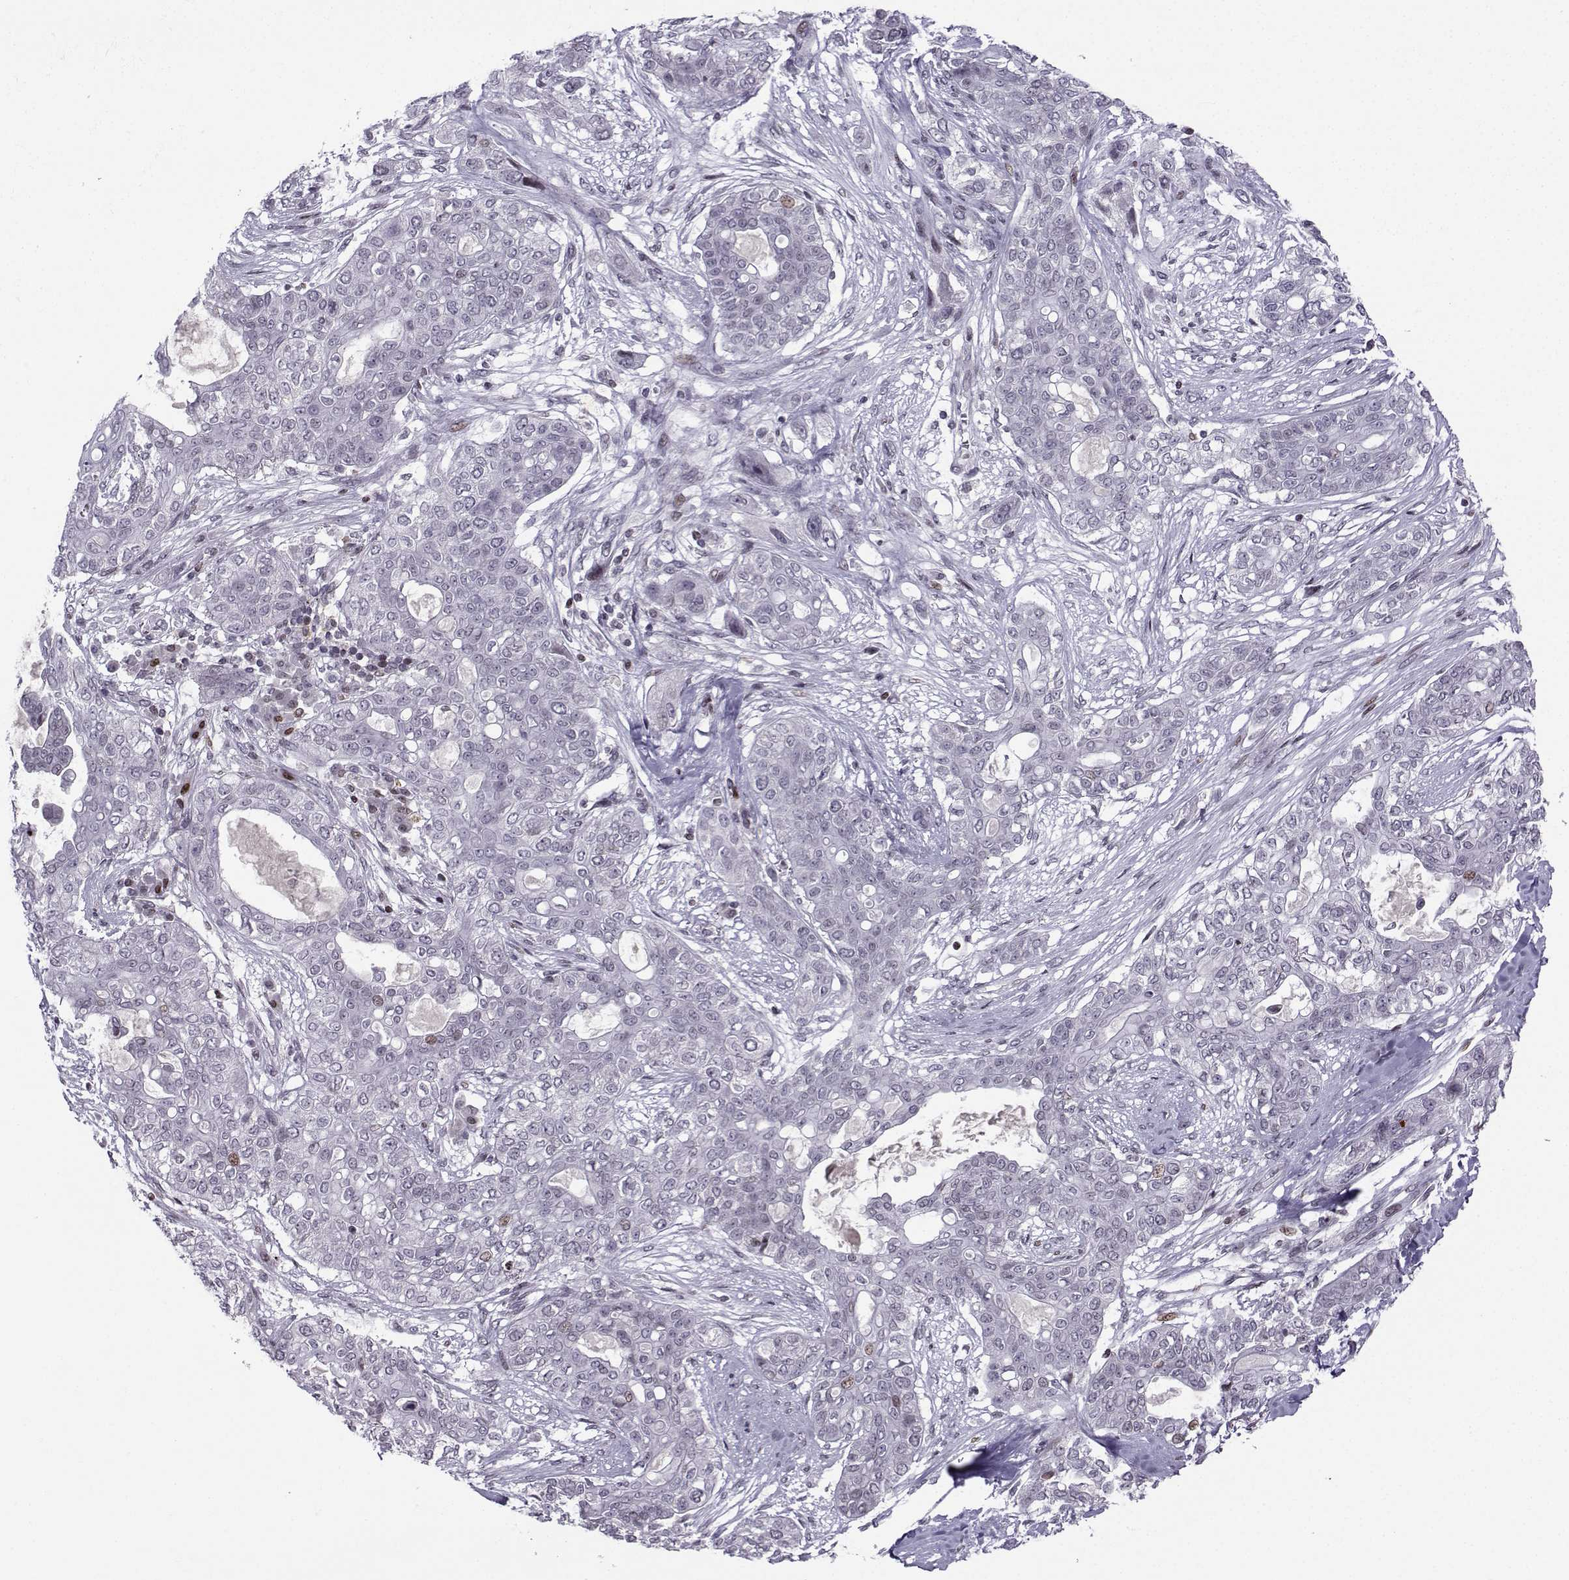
{"staining": {"intensity": "negative", "quantity": "none", "location": "none"}, "tissue": "lung cancer", "cell_type": "Tumor cells", "image_type": "cancer", "snomed": [{"axis": "morphology", "description": "Squamous cell carcinoma, NOS"}, {"axis": "topography", "description": "Lung"}], "caption": "Tumor cells show no significant staining in squamous cell carcinoma (lung). (DAB IHC, high magnification).", "gene": "ZNF19", "patient": {"sex": "female", "age": 70}}